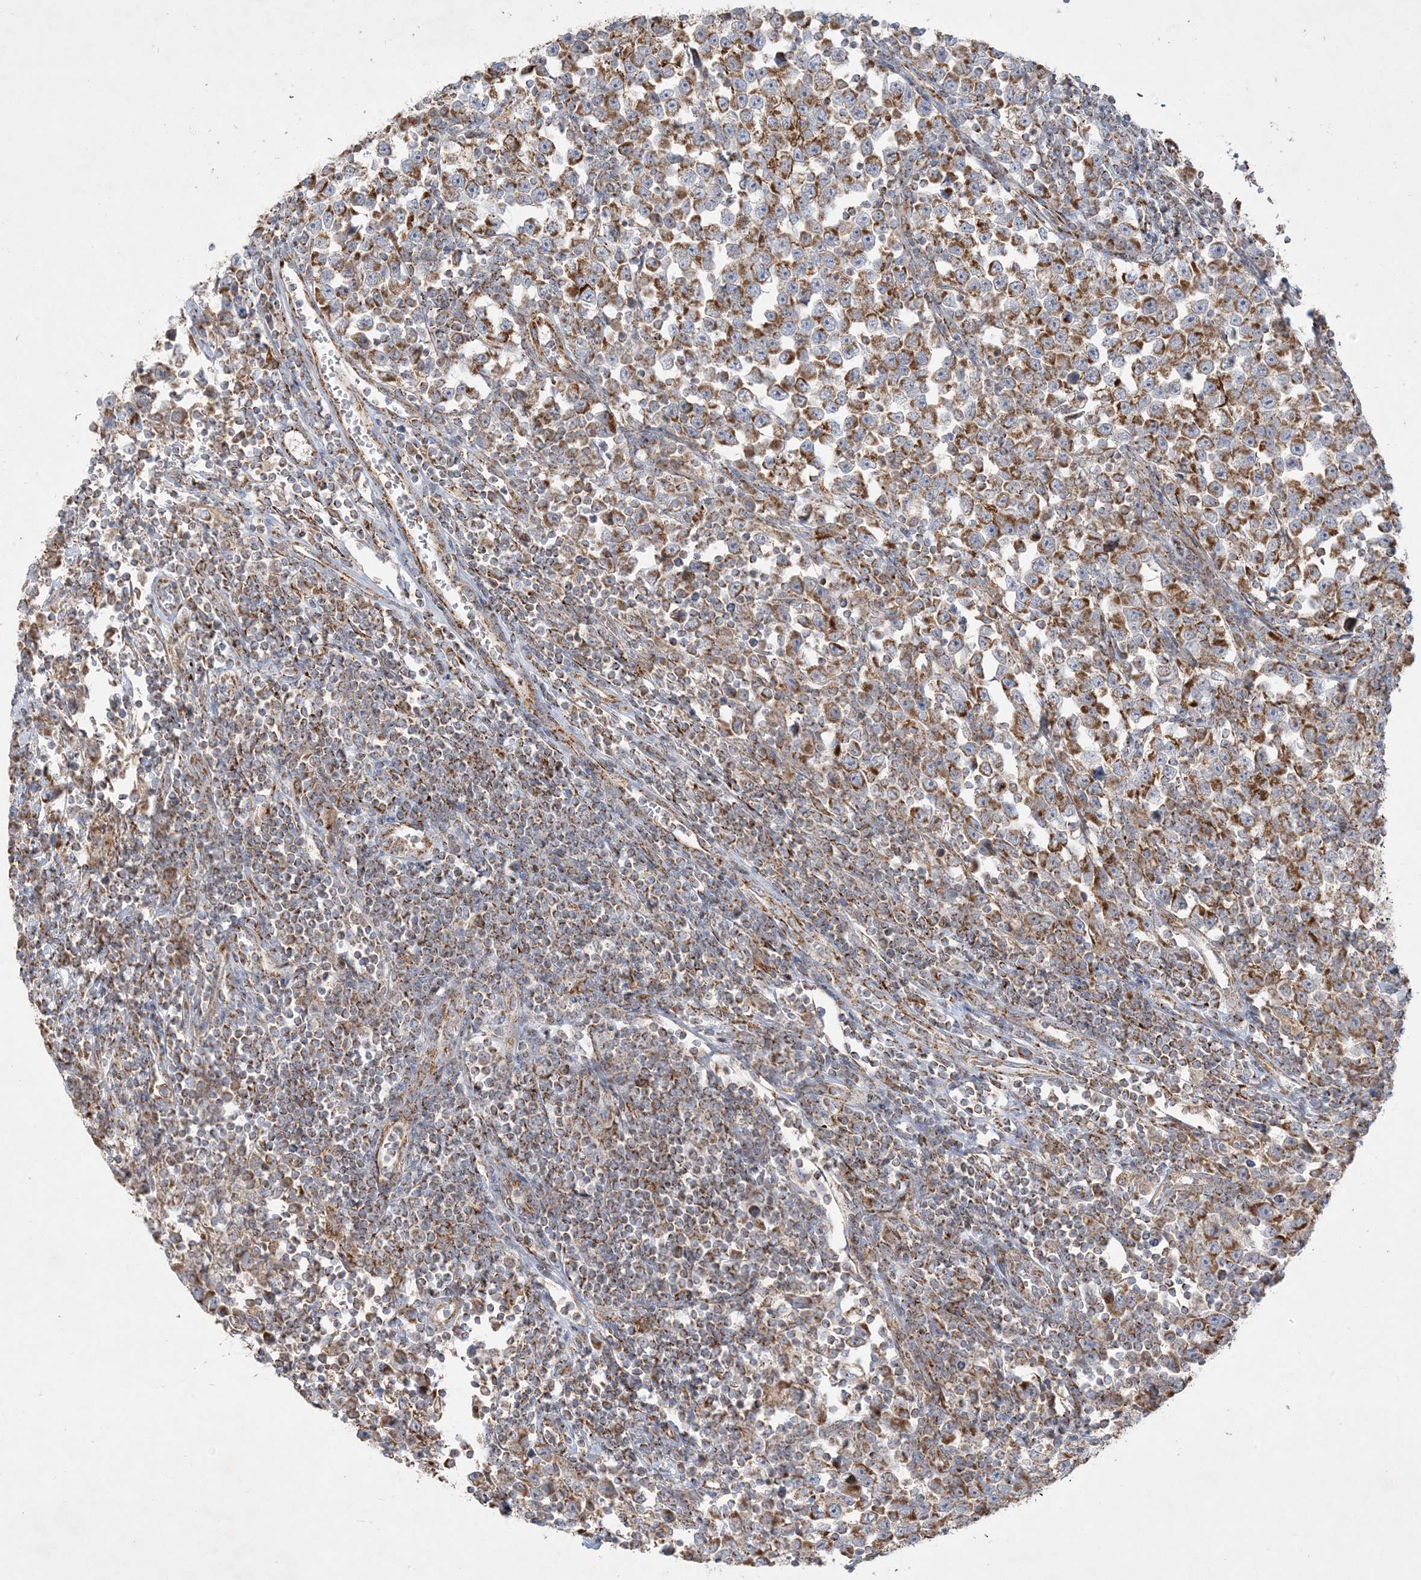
{"staining": {"intensity": "moderate", "quantity": ">75%", "location": "cytoplasmic/membranous"}, "tissue": "testis cancer", "cell_type": "Tumor cells", "image_type": "cancer", "snomed": [{"axis": "morphology", "description": "Normal tissue, NOS"}, {"axis": "morphology", "description": "Seminoma, NOS"}, {"axis": "topography", "description": "Testis"}], "caption": "Immunohistochemistry (IHC) photomicrograph of testis cancer (seminoma) stained for a protein (brown), which demonstrates medium levels of moderate cytoplasmic/membranous positivity in approximately >75% of tumor cells.", "gene": "NDUFAF3", "patient": {"sex": "male", "age": 43}}